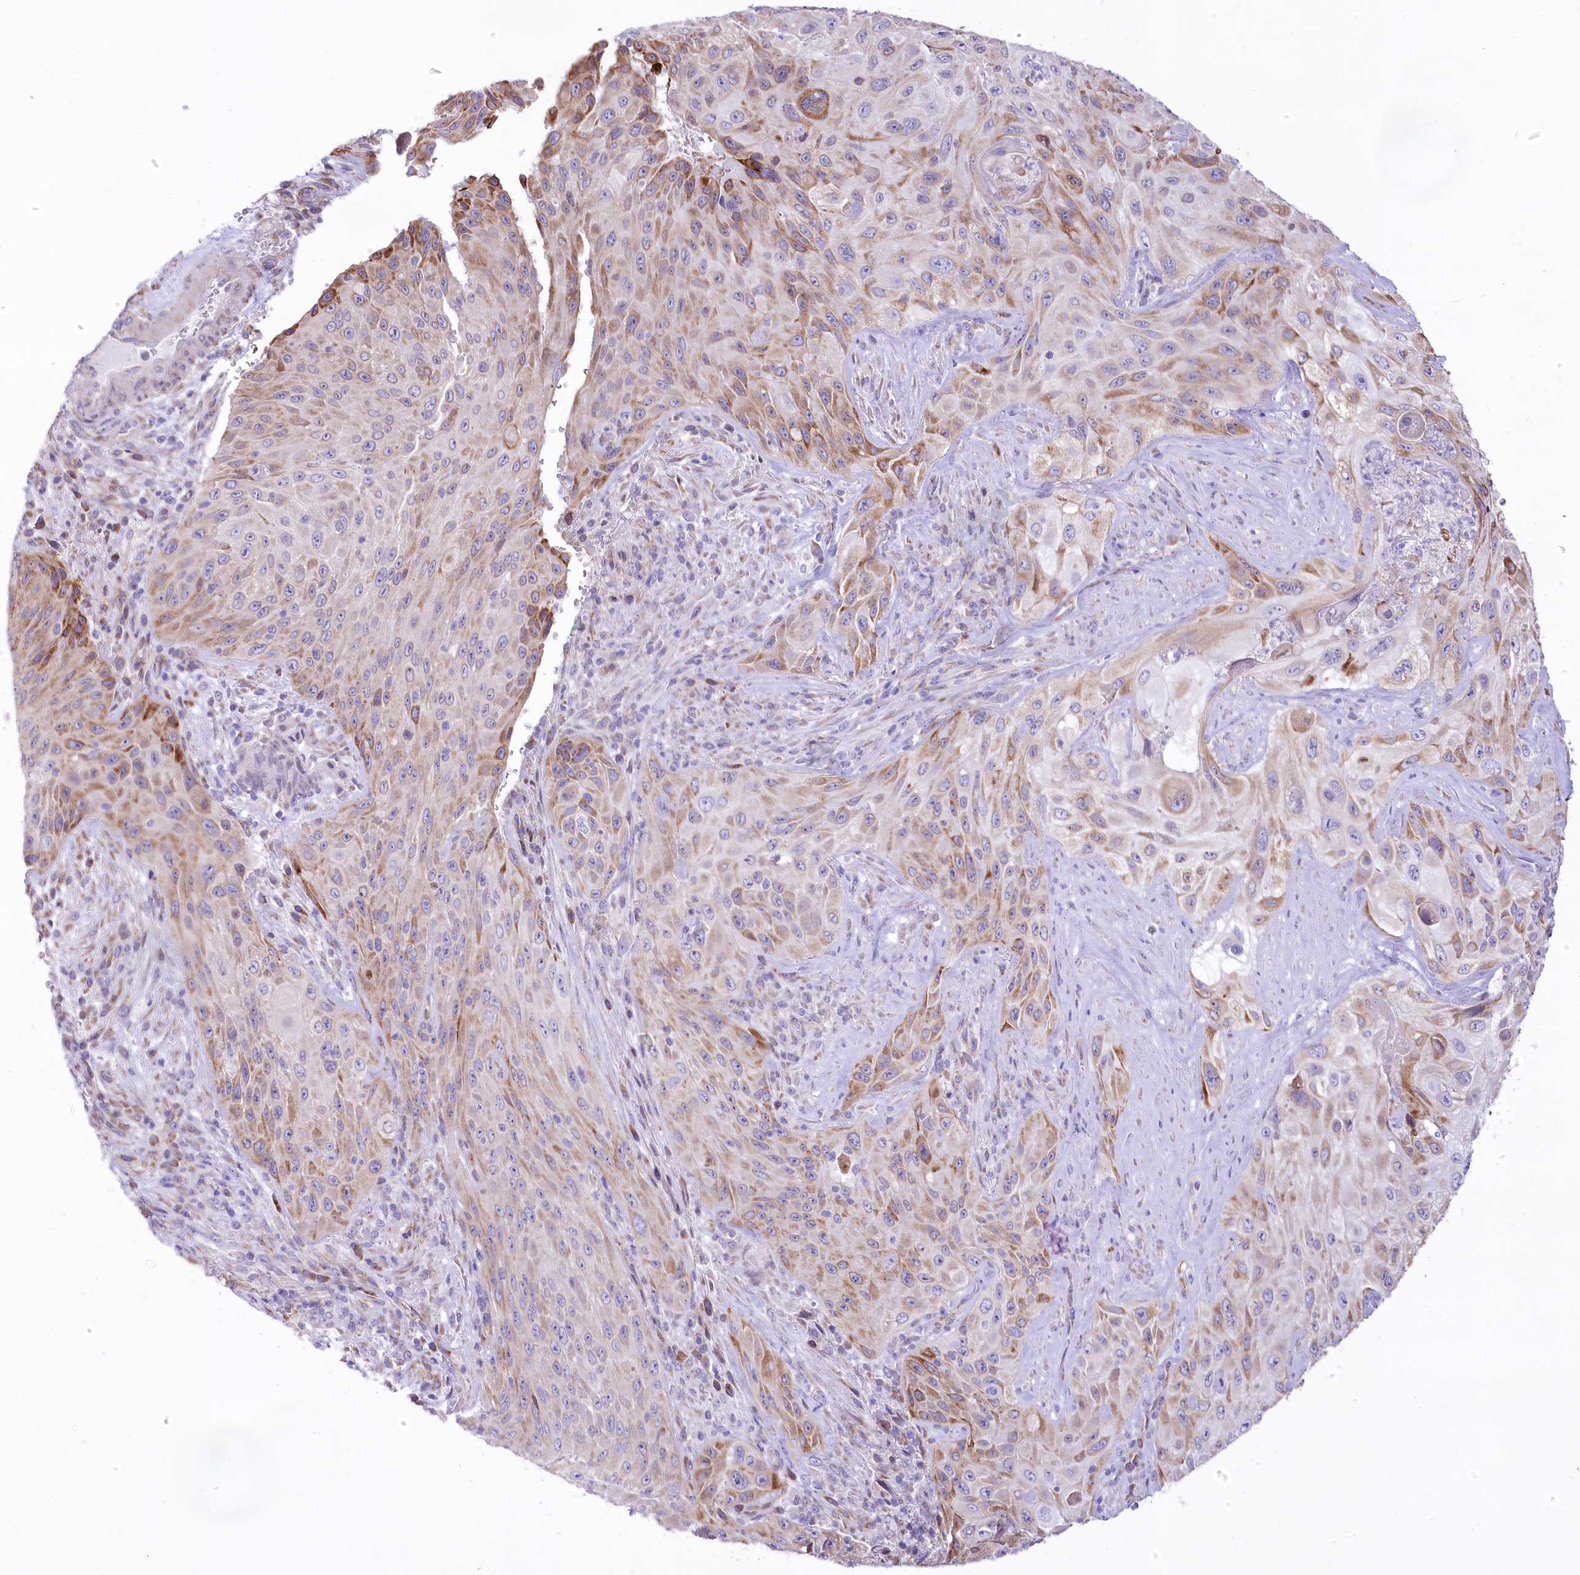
{"staining": {"intensity": "moderate", "quantity": "<25%", "location": "cytoplasmic/membranous"}, "tissue": "cervical cancer", "cell_type": "Tumor cells", "image_type": "cancer", "snomed": [{"axis": "morphology", "description": "Squamous cell carcinoma, NOS"}, {"axis": "topography", "description": "Cervix"}], "caption": "Human cervical squamous cell carcinoma stained with a protein marker exhibits moderate staining in tumor cells.", "gene": "STT3B", "patient": {"sex": "female", "age": 42}}